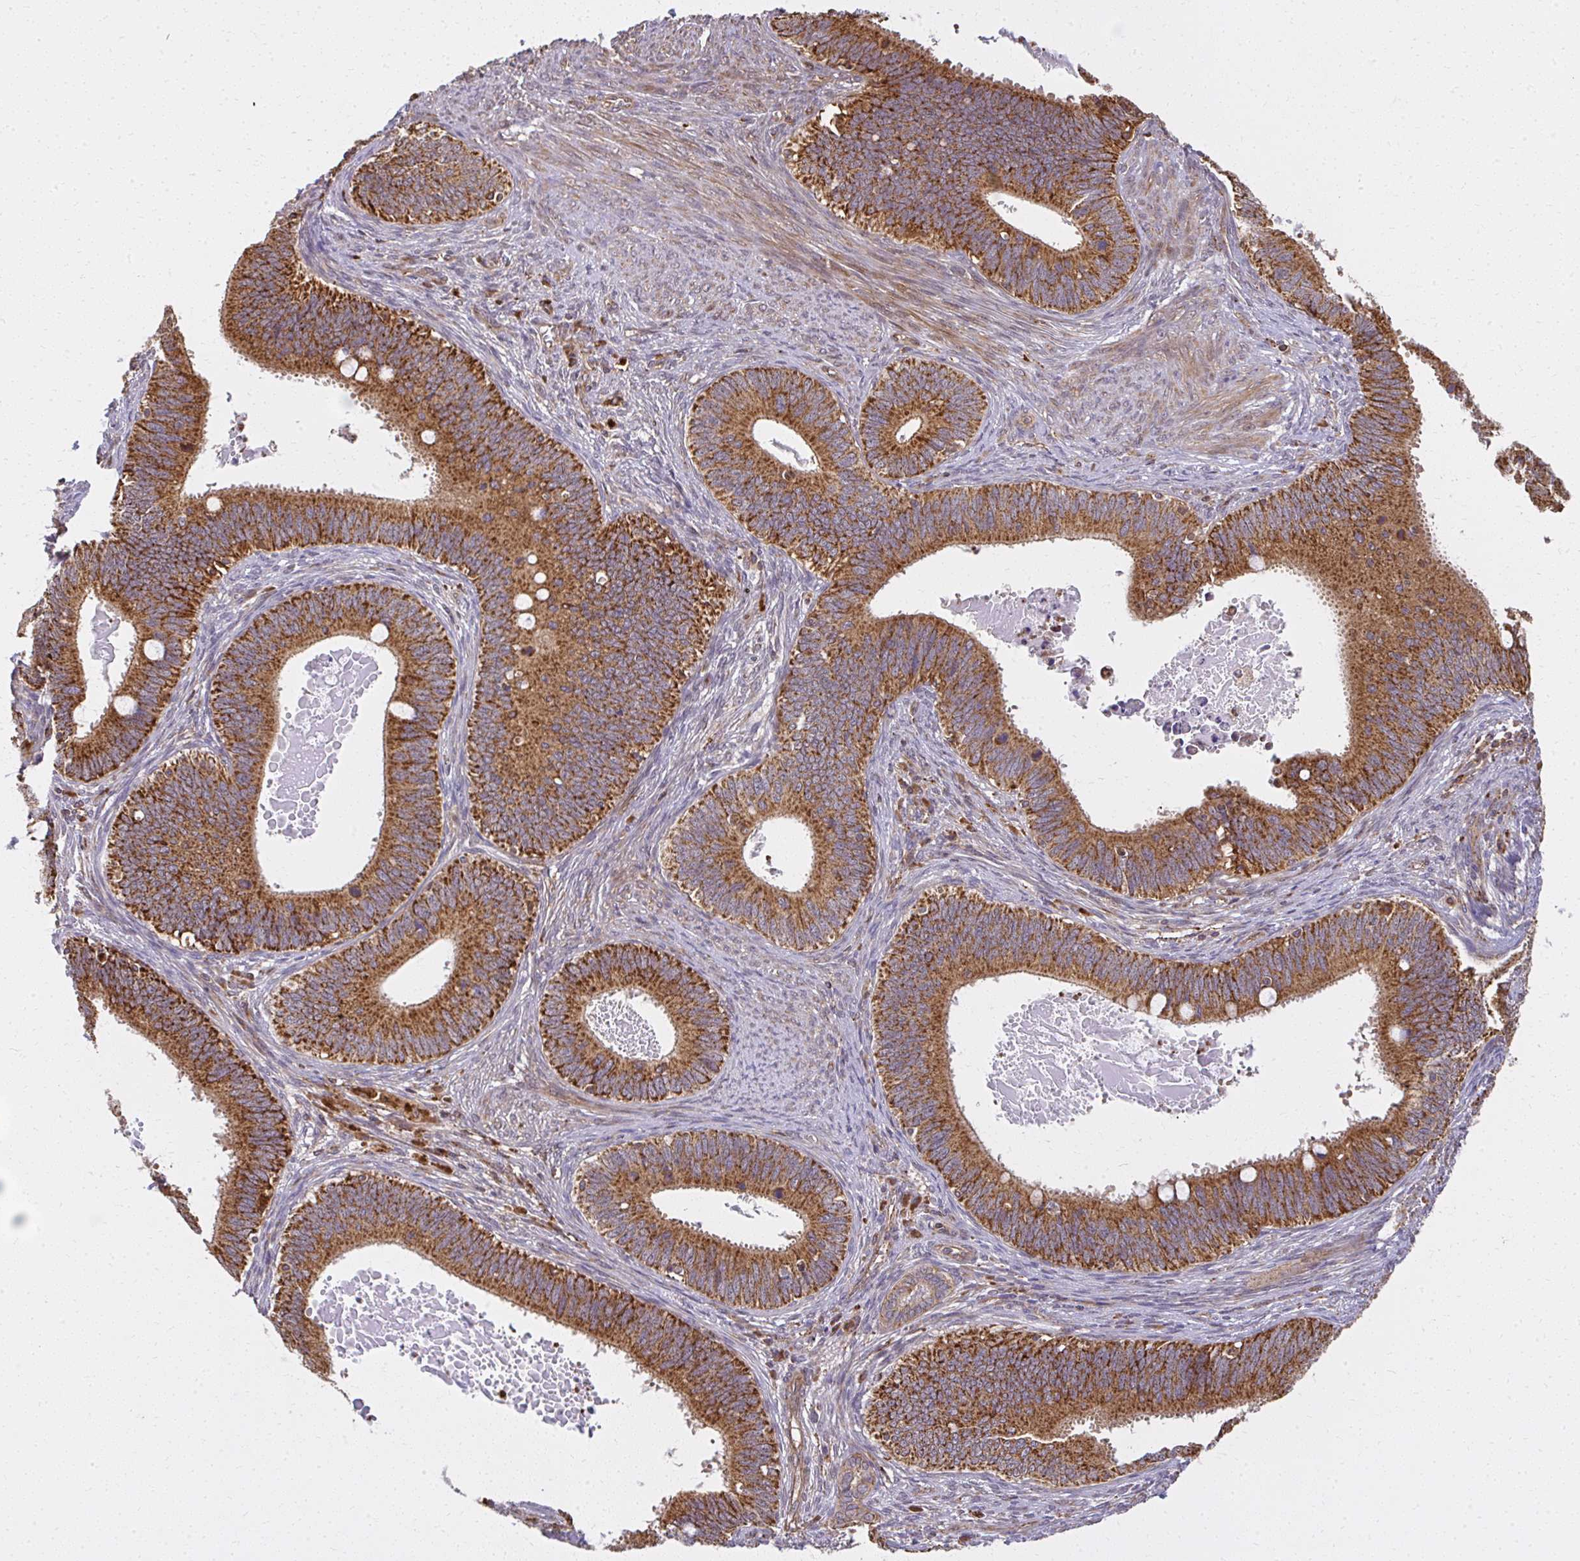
{"staining": {"intensity": "strong", "quantity": ">75%", "location": "cytoplasmic/membranous"}, "tissue": "cervical cancer", "cell_type": "Tumor cells", "image_type": "cancer", "snomed": [{"axis": "morphology", "description": "Adenocarcinoma, NOS"}, {"axis": "topography", "description": "Cervix"}], "caption": "Protein staining by IHC demonstrates strong cytoplasmic/membranous expression in about >75% of tumor cells in cervical cancer (adenocarcinoma).", "gene": "GNS", "patient": {"sex": "female", "age": 42}}